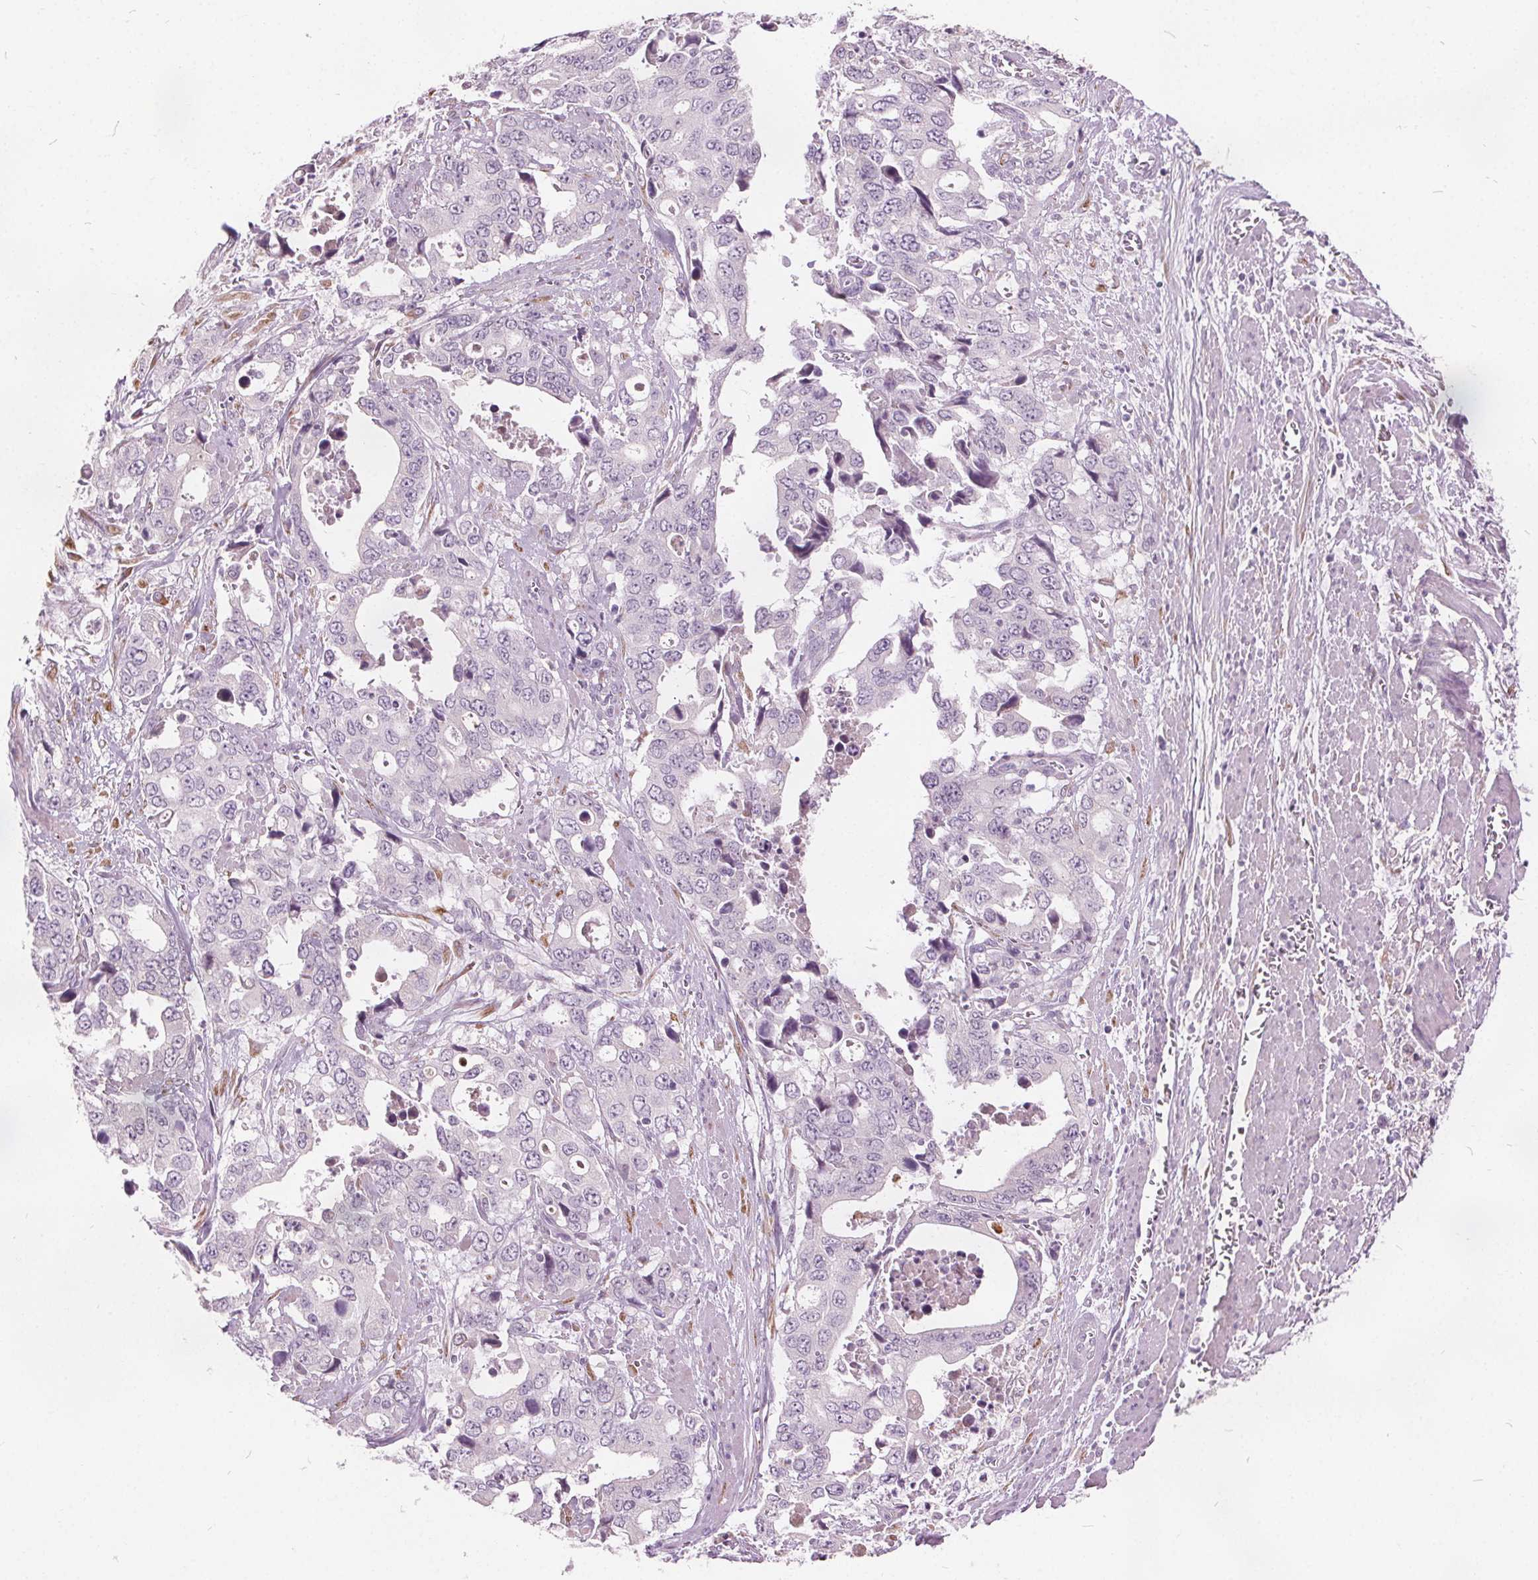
{"staining": {"intensity": "negative", "quantity": "none", "location": "none"}, "tissue": "stomach cancer", "cell_type": "Tumor cells", "image_type": "cancer", "snomed": [{"axis": "morphology", "description": "Adenocarcinoma, NOS"}, {"axis": "topography", "description": "Stomach, upper"}], "caption": "This photomicrograph is of adenocarcinoma (stomach) stained with IHC to label a protein in brown with the nuclei are counter-stained blue. There is no staining in tumor cells.", "gene": "ACOX2", "patient": {"sex": "male", "age": 74}}